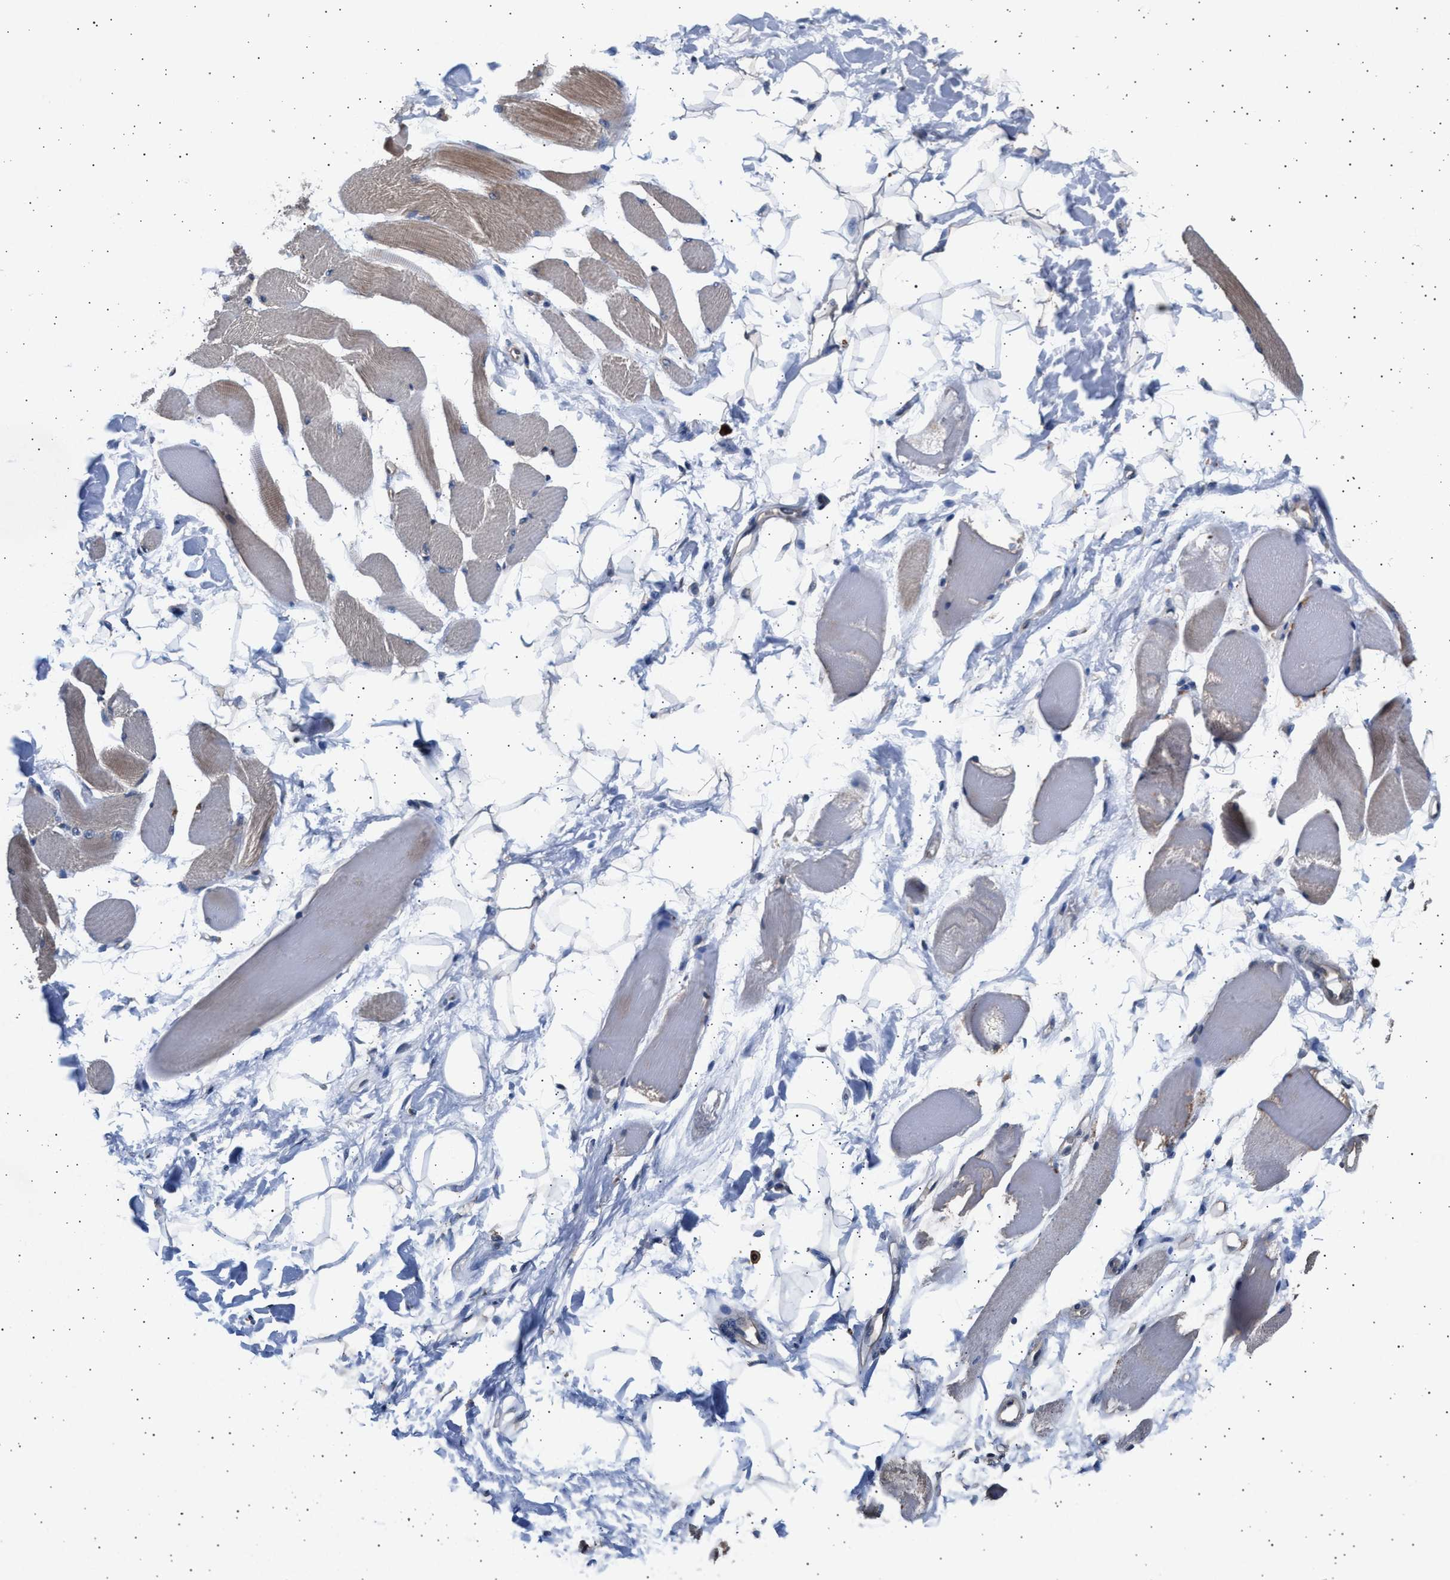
{"staining": {"intensity": "weak", "quantity": "25%-75%", "location": "cytoplasmic/membranous"}, "tissue": "skeletal muscle", "cell_type": "Myocytes", "image_type": "normal", "snomed": [{"axis": "morphology", "description": "Normal tissue, NOS"}, {"axis": "topography", "description": "Skeletal muscle"}, {"axis": "topography", "description": "Peripheral nerve tissue"}], "caption": "This is a histology image of immunohistochemistry staining of unremarkable skeletal muscle, which shows weak expression in the cytoplasmic/membranous of myocytes.", "gene": "GRAP2", "patient": {"sex": "female", "age": 84}}